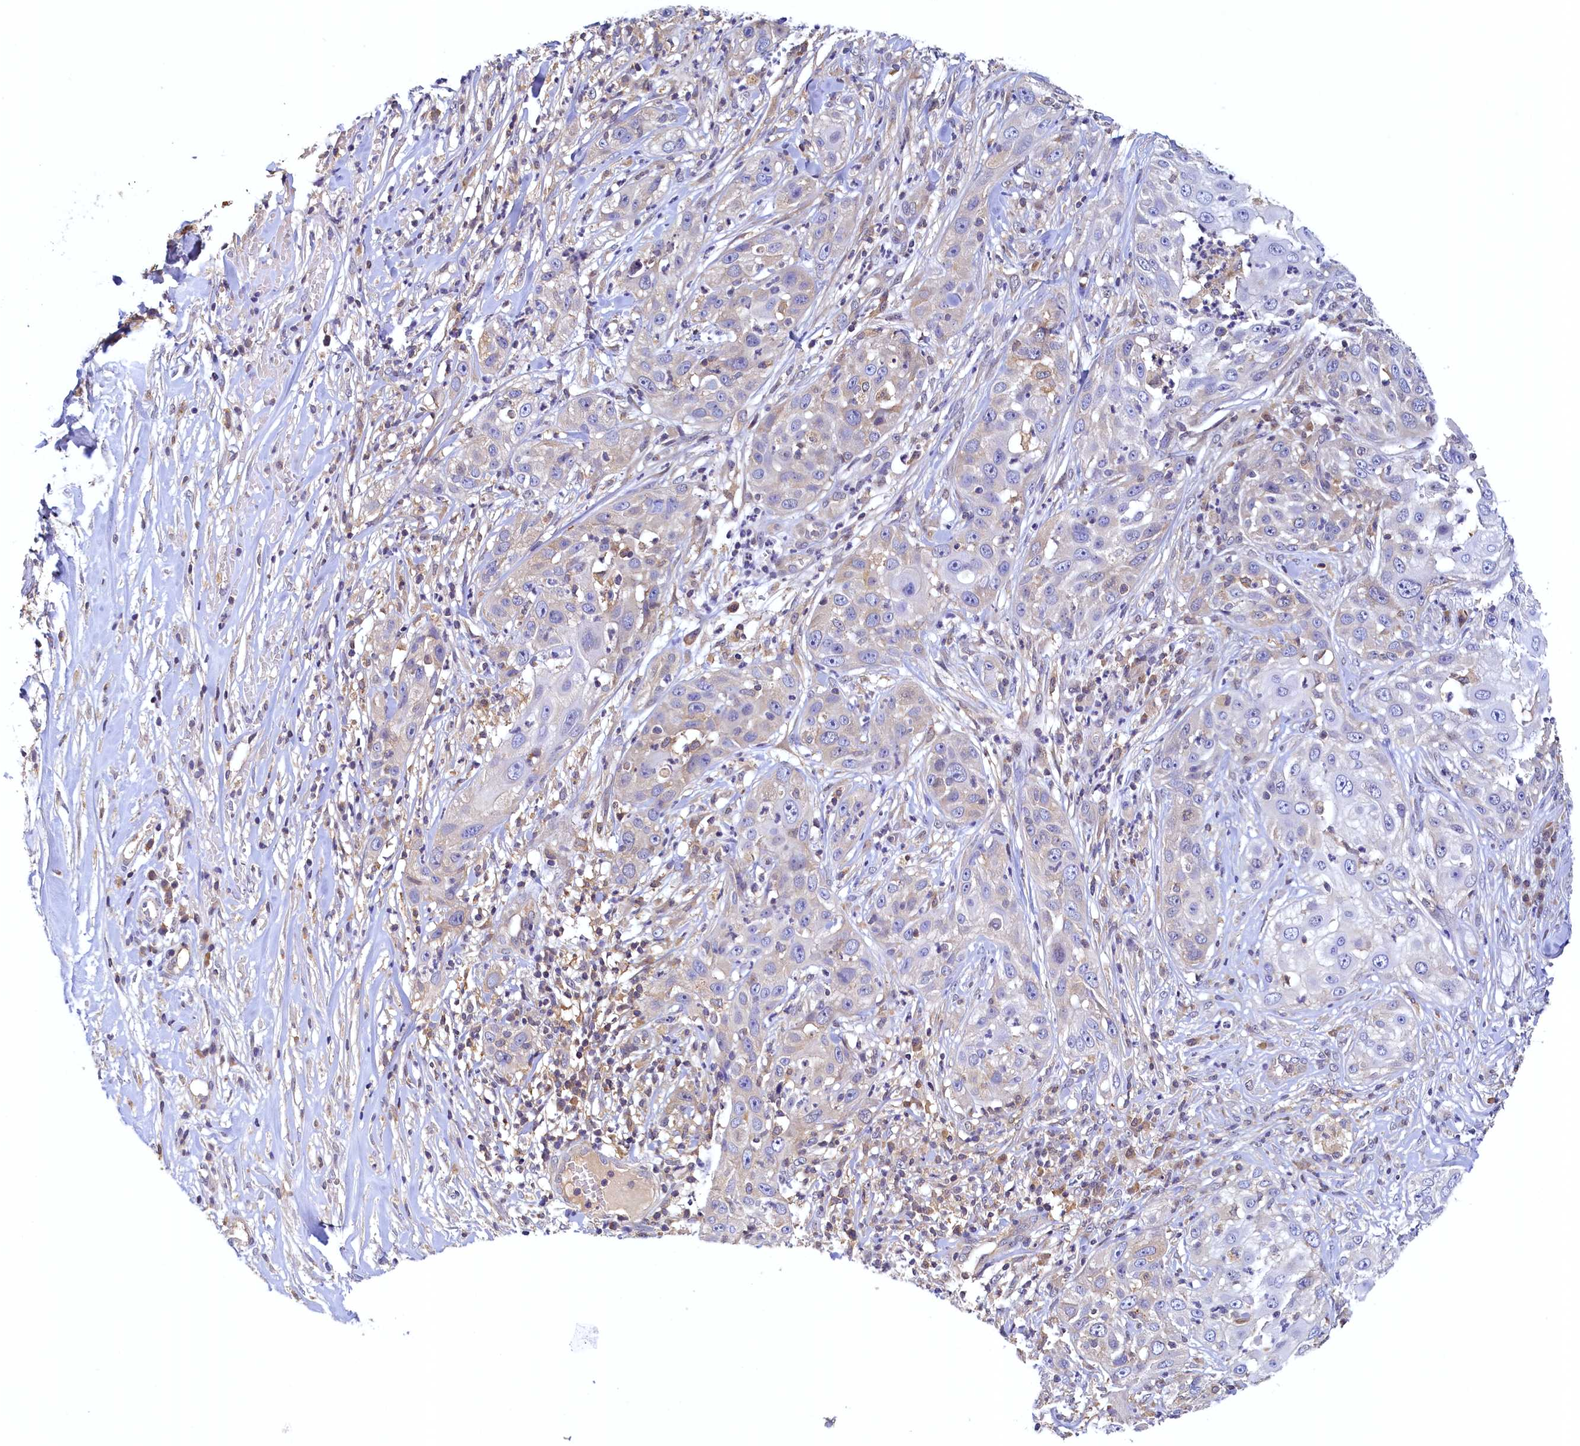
{"staining": {"intensity": "weak", "quantity": "<25%", "location": "cytoplasmic/membranous"}, "tissue": "skin cancer", "cell_type": "Tumor cells", "image_type": "cancer", "snomed": [{"axis": "morphology", "description": "Squamous cell carcinoma, NOS"}, {"axis": "topography", "description": "Skin"}], "caption": "DAB (3,3'-diaminobenzidine) immunohistochemical staining of skin cancer demonstrates no significant expression in tumor cells. (Stains: DAB immunohistochemistry with hematoxylin counter stain, Microscopy: brightfield microscopy at high magnification).", "gene": "PAAF1", "patient": {"sex": "female", "age": 44}}